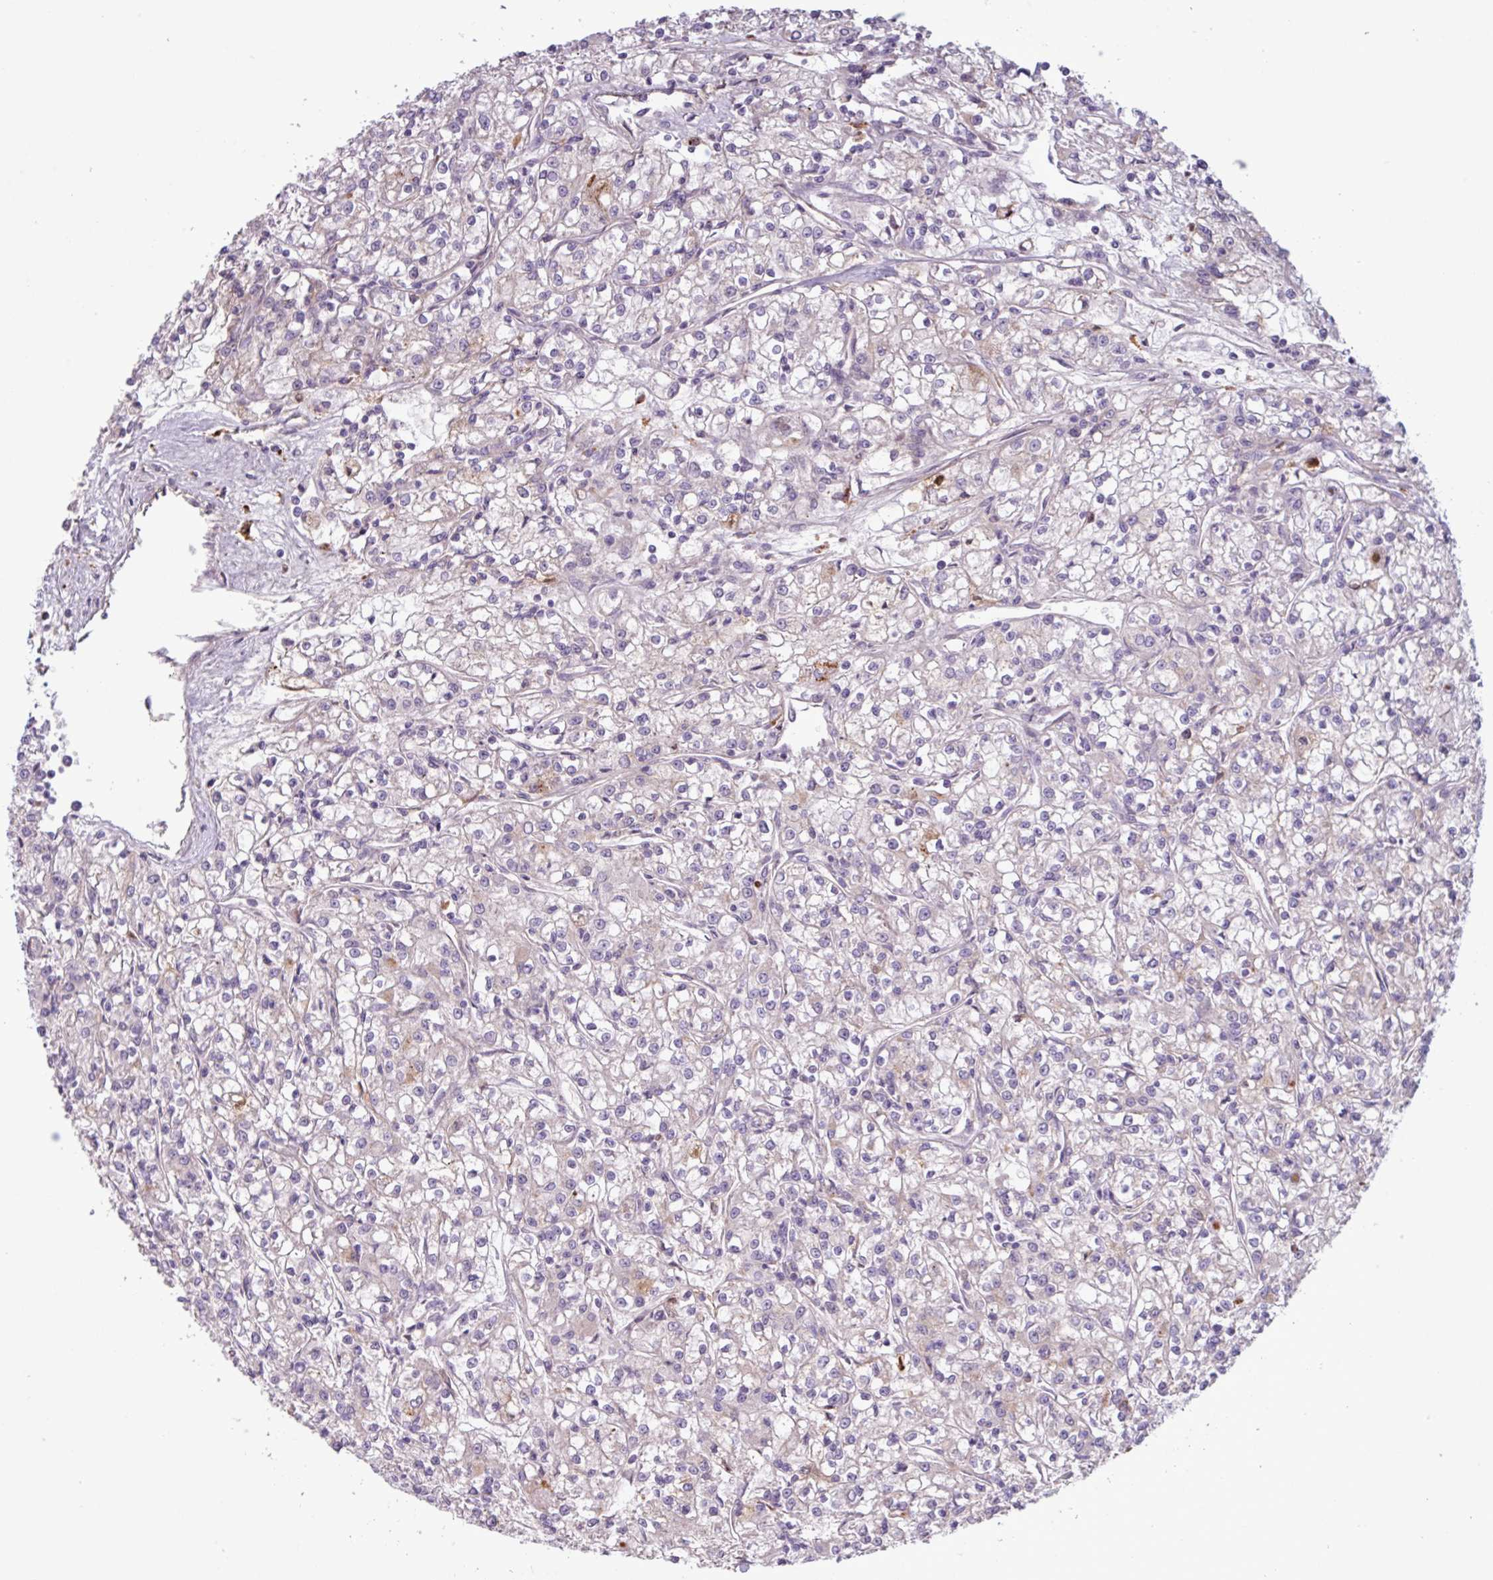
{"staining": {"intensity": "negative", "quantity": "none", "location": "none"}, "tissue": "renal cancer", "cell_type": "Tumor cells", "image_type": "cancer", "snomed": [{"axis": "morphology", "description": "Adenocarcinoma, NOS"}, {"axis": "topography", "description": "Kidney"}], "caption": "A high-resolution histopathology image shows immunohistochemistry staining of renal adenocarcinoma, which demonstrates no significant positivity in tumor cells.", "gene": "C4B", "patient": {"sex": "female", "age": 59}}